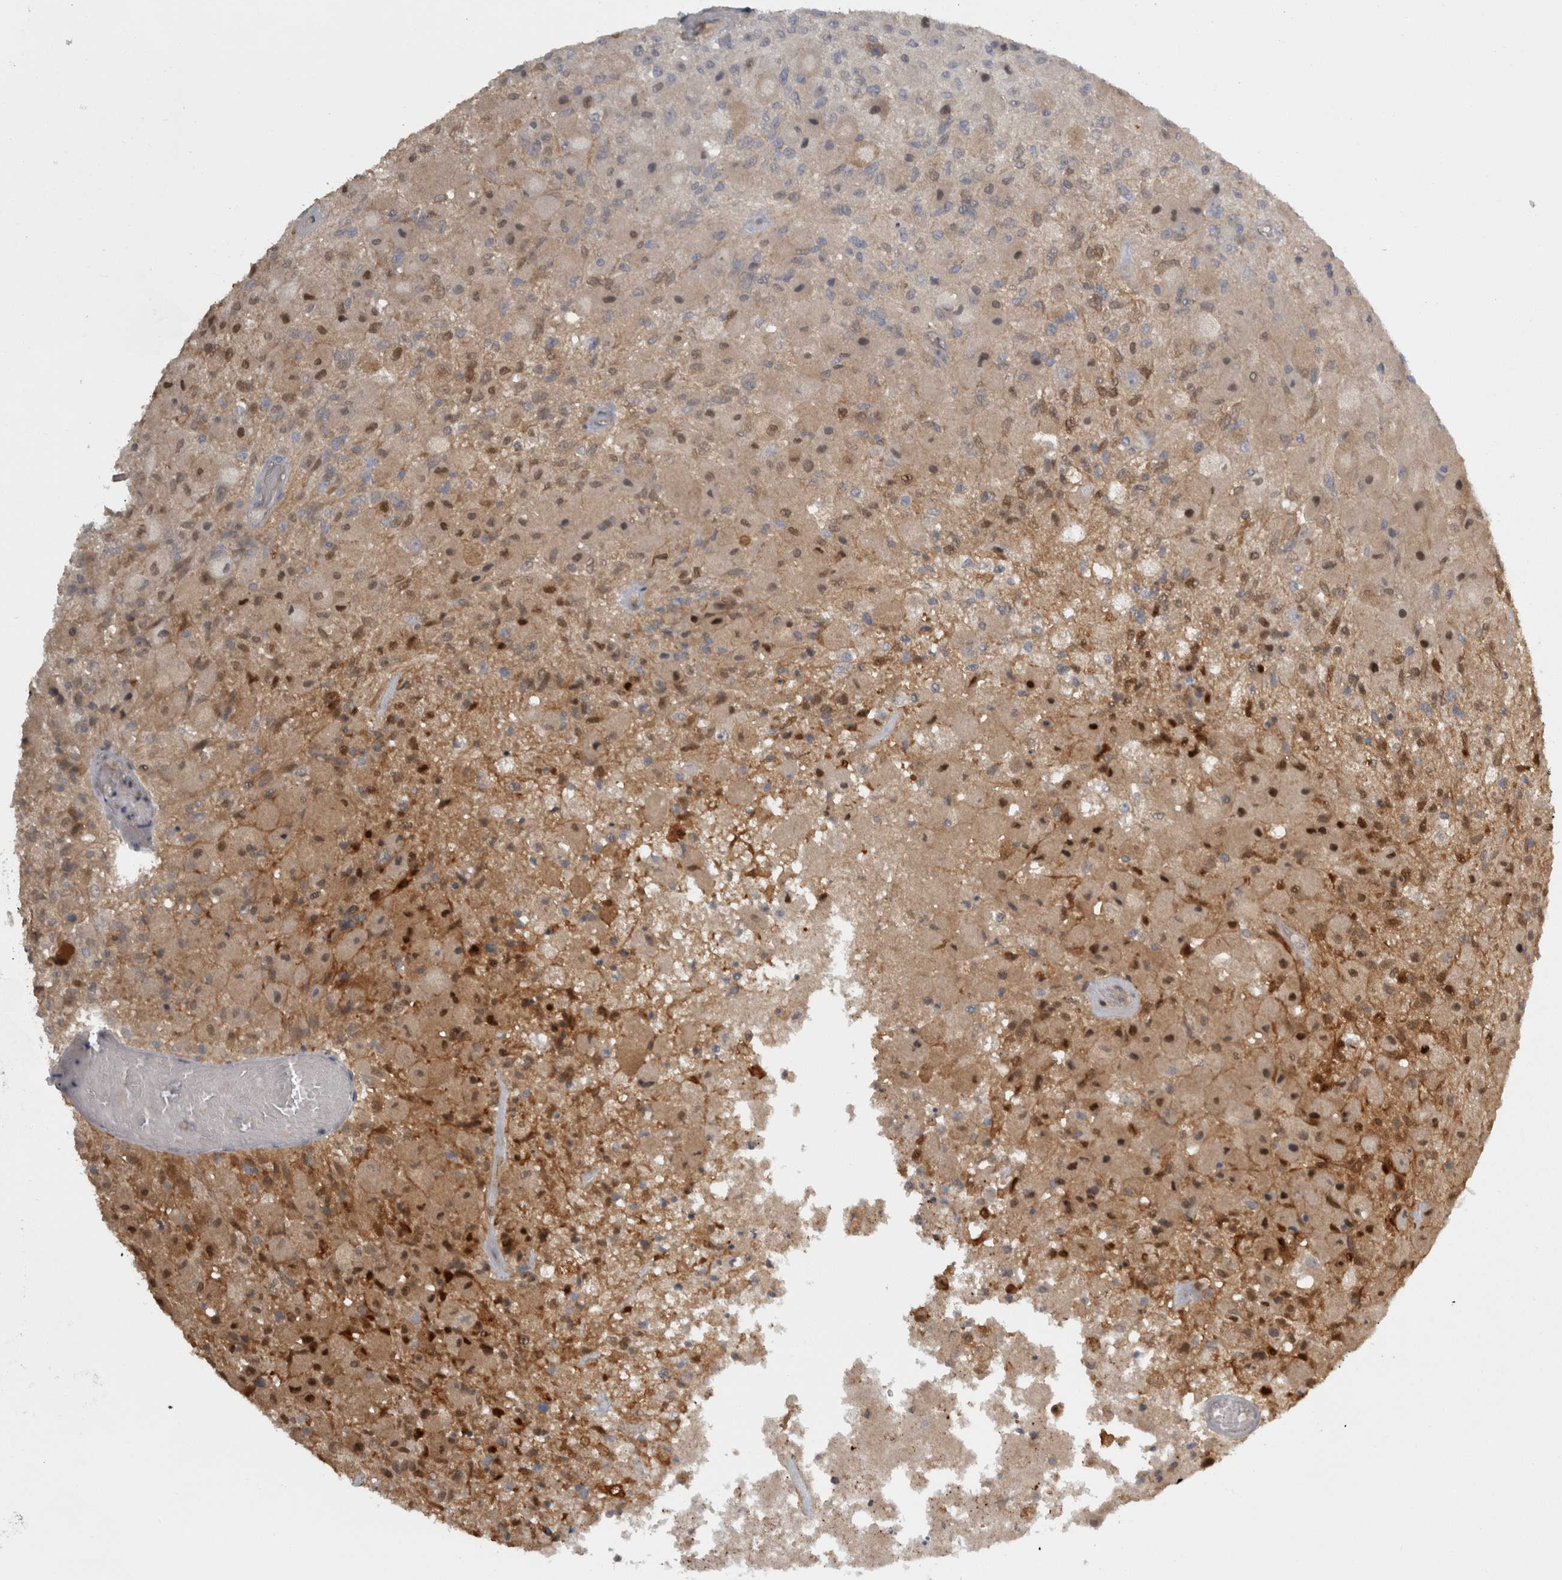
{"staining": {"intensity": "moderate", "quantity": "<25%", "location": "cytoplasmic/membranous,nuclear"}, "tissue": "glioma", "cell_type": "Tumor cells", "image_type": "cancer", "snomed": [{"axis": "morphology", "description": "Normal tissue, NOS"}, {"axis": "morphology", "description": "Glioma, malignant, High grade"}, {"axis": "topography", "description": "Cerebral cortex"}], "caption": "There is low levels of moderate cytoplasmic/membranous and nuclear expression in tumor cells of glioma, as demonstrated by immunohistochemical staining (brown color).", "gene": "SLCO5A1", "patient": {"sex": "male", "age": 77}}